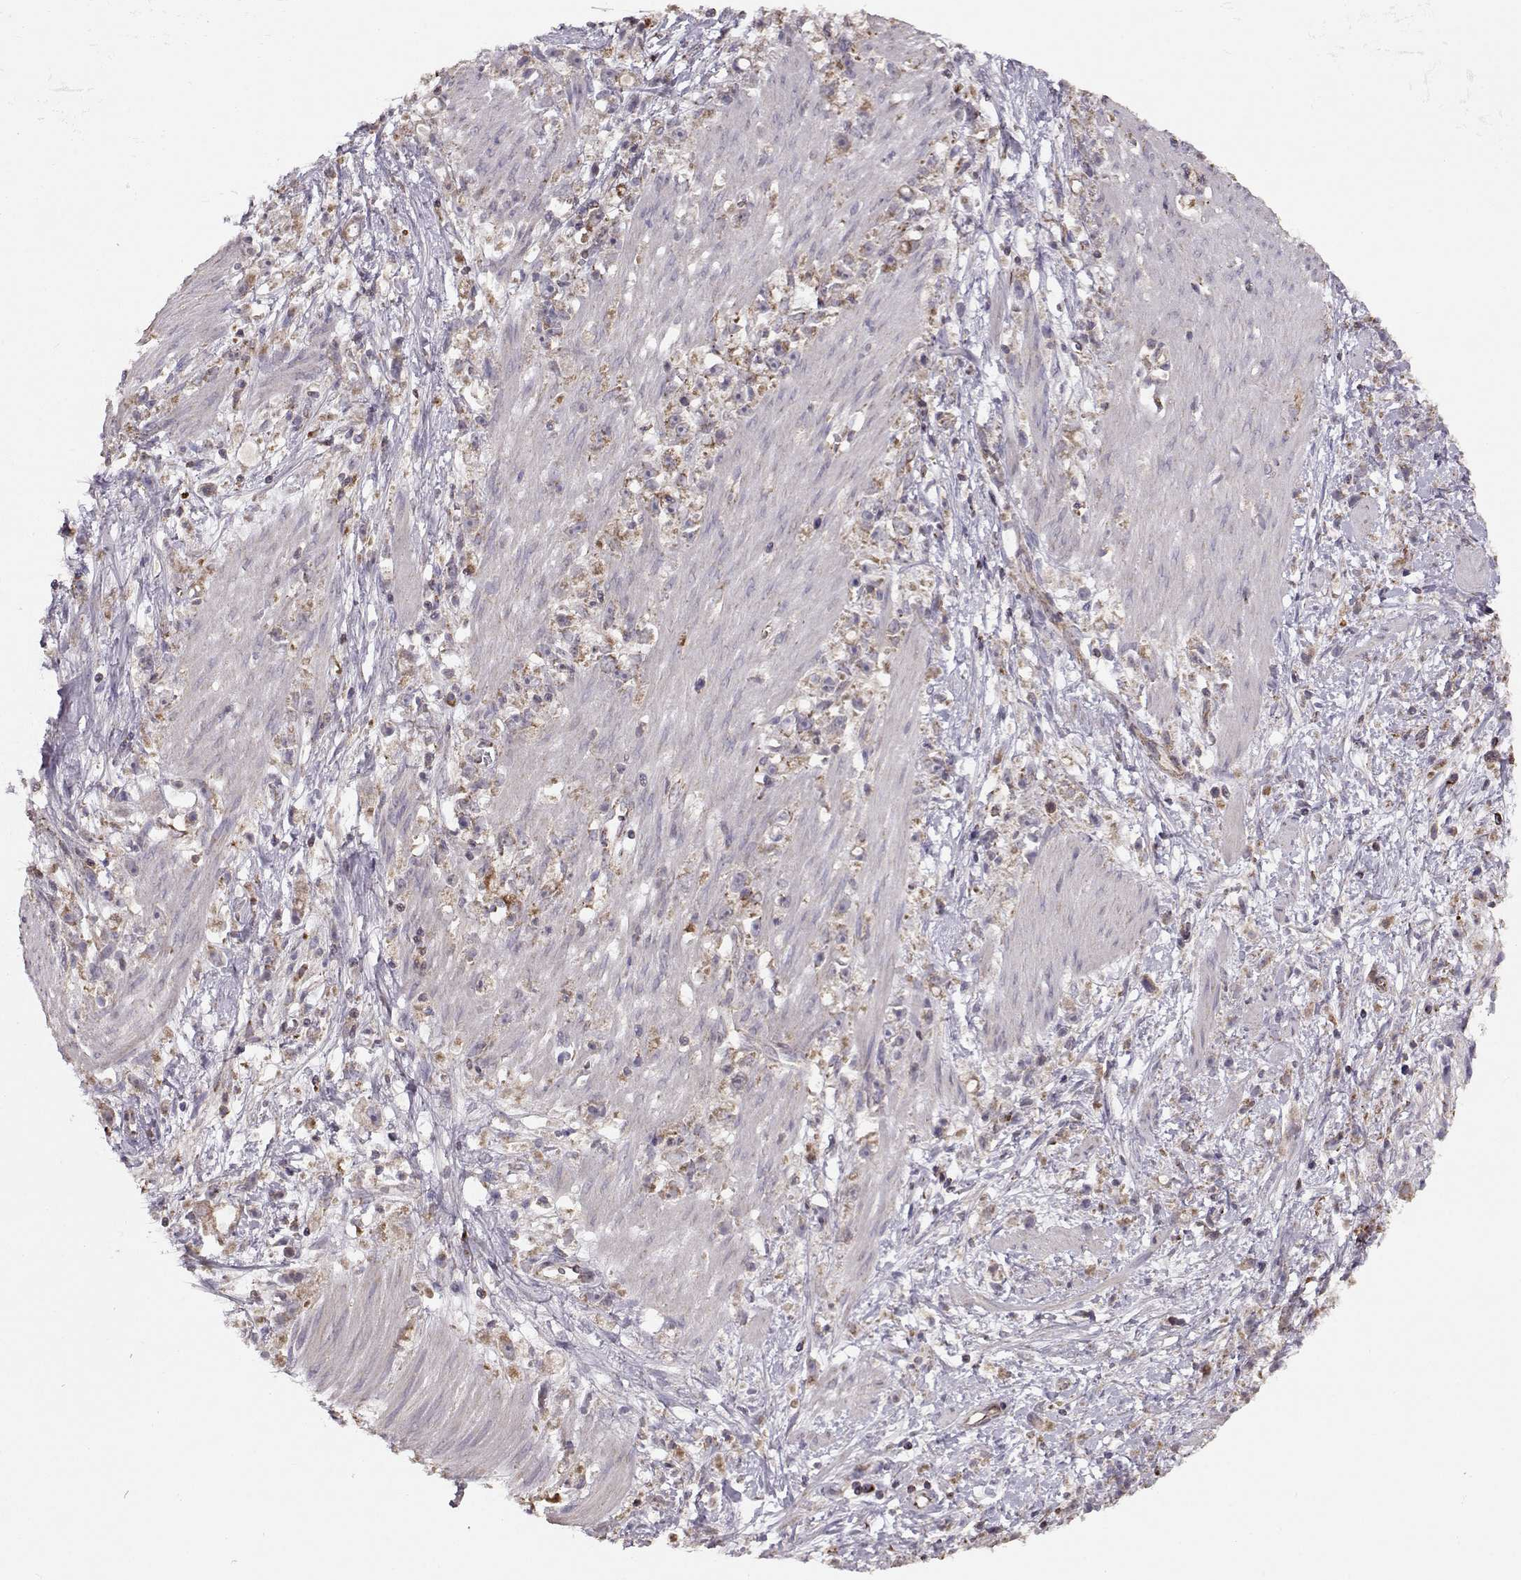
{"staining": {"intensity": "moderate", "quantity": ">75%", "location": "cytoplasmic/membranous"}, "tissue": "stomach cancer", "cell_type": "Tumor cells", "image_type": "cancer", "snomed": [{"axis": "morphology", "description": "Adenocarcinoma, NOS"}, {"axis": "topography", "description": "Stomach"}], "caption": "Immunohistochemistry (IHC) of adenocarcinoma (stomach) displays medium levels of moderate cytoplasmic/membranous expression in about >75% of tumor cells. The staining was performed using DAB (3,3'-diaminobenzidine) to visualize the protein expression in brown, while the nuclei were stained in blue with hematoxylin (Magnification: 20x).", "gene": "CMTM3", "patient": {"sex": "female", "age": 59}}